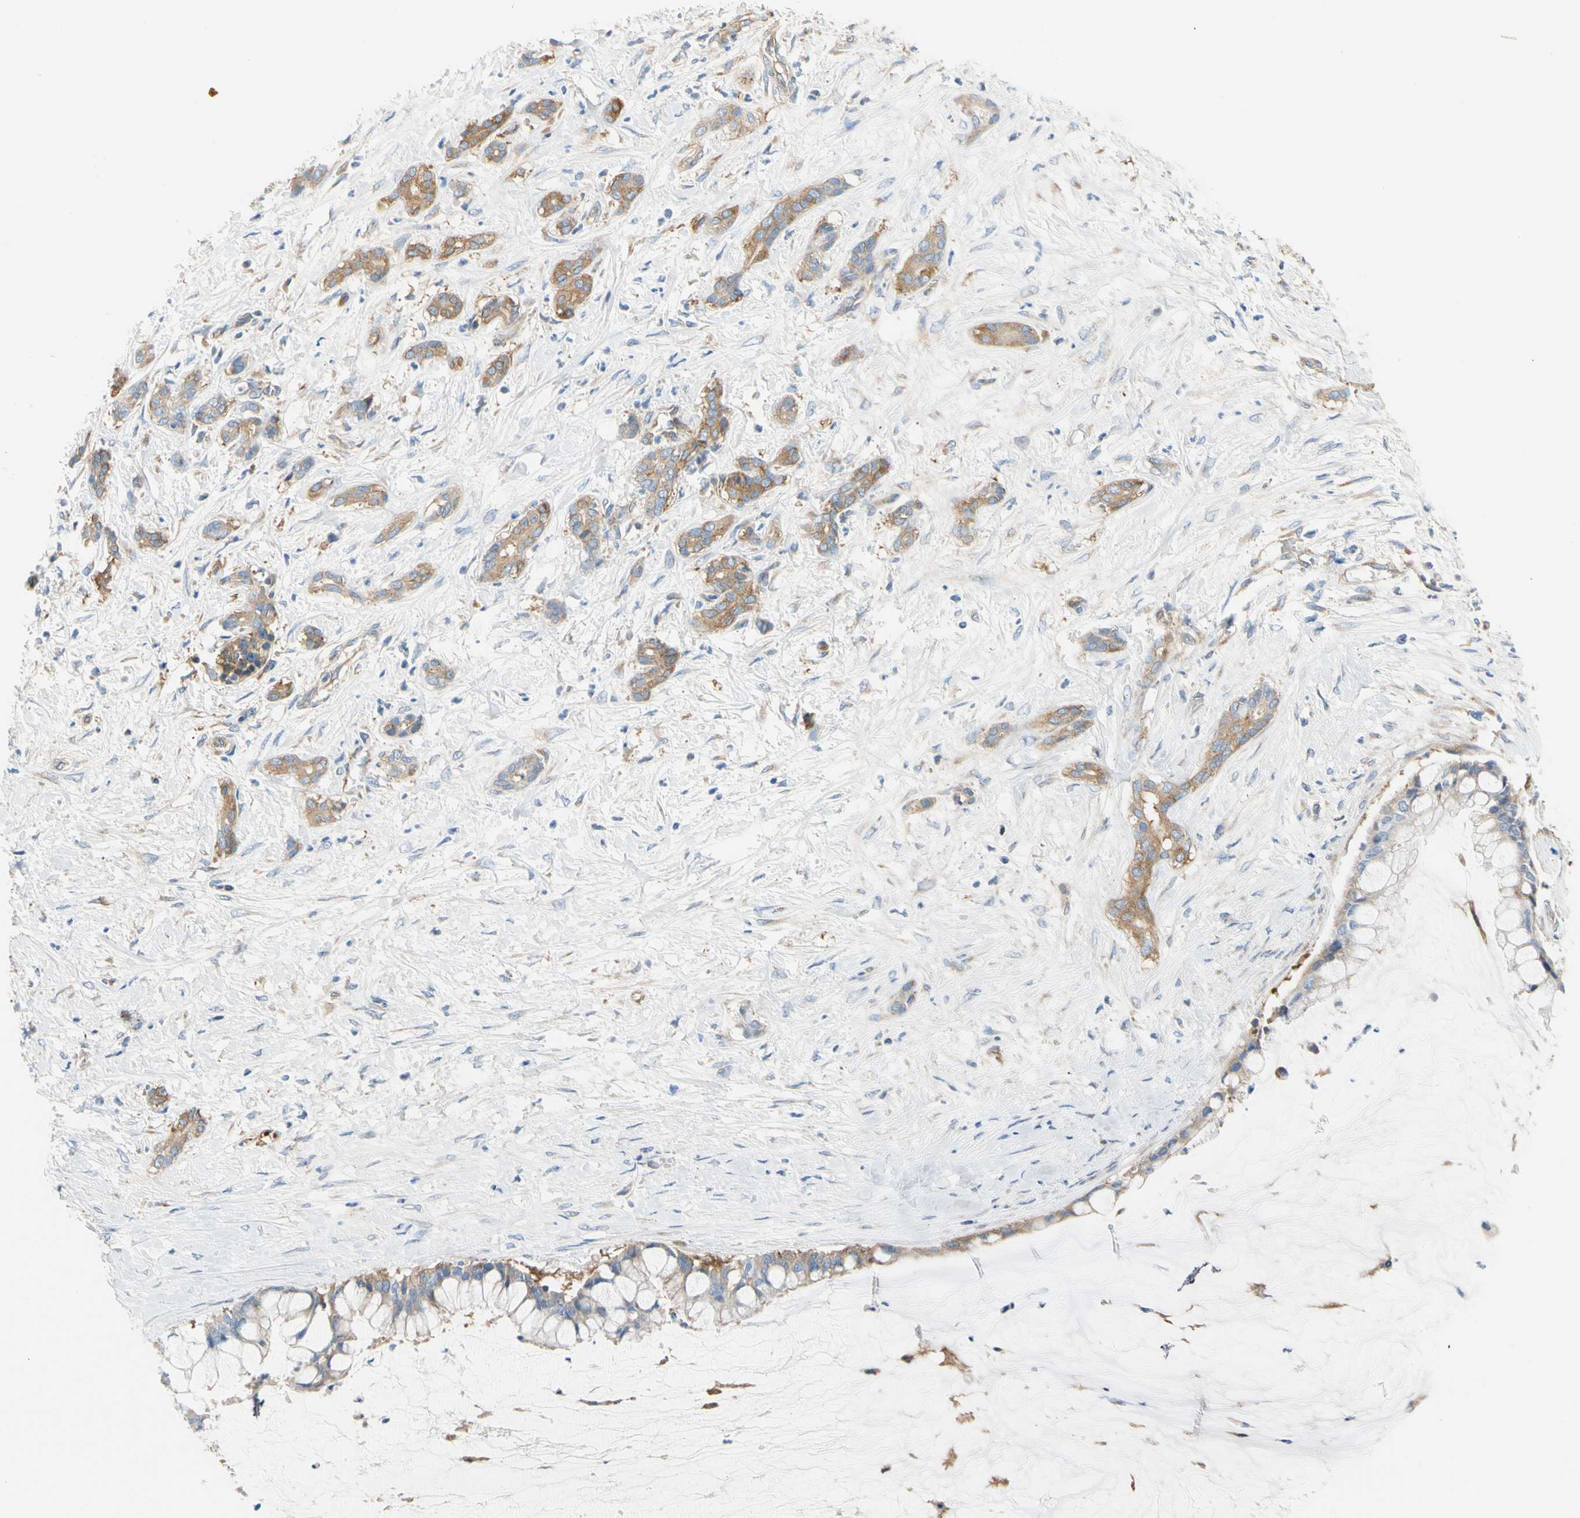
{"staining": {"intensity": "moderate", "quantity": ">75%", "location": "cytoplasmic/membranous"}, "tissue": "pancreatic cancer", "cell_type": "Tumor cells", "image_type": "cancer", "snomed": [{"axis": "morphology", "description": "Adenocarcinoma, NOS"}, {"axis": "topography", "description": "Pancreas"}], "caption": "Immunohistochemical staining of pancreatic cancer displays medium levels of moderate cytoplasmic/membranous protein expression in about >75% of tumor cells.", "gene": "GPHN", "patient": {"sex": "male", "age": 41}}